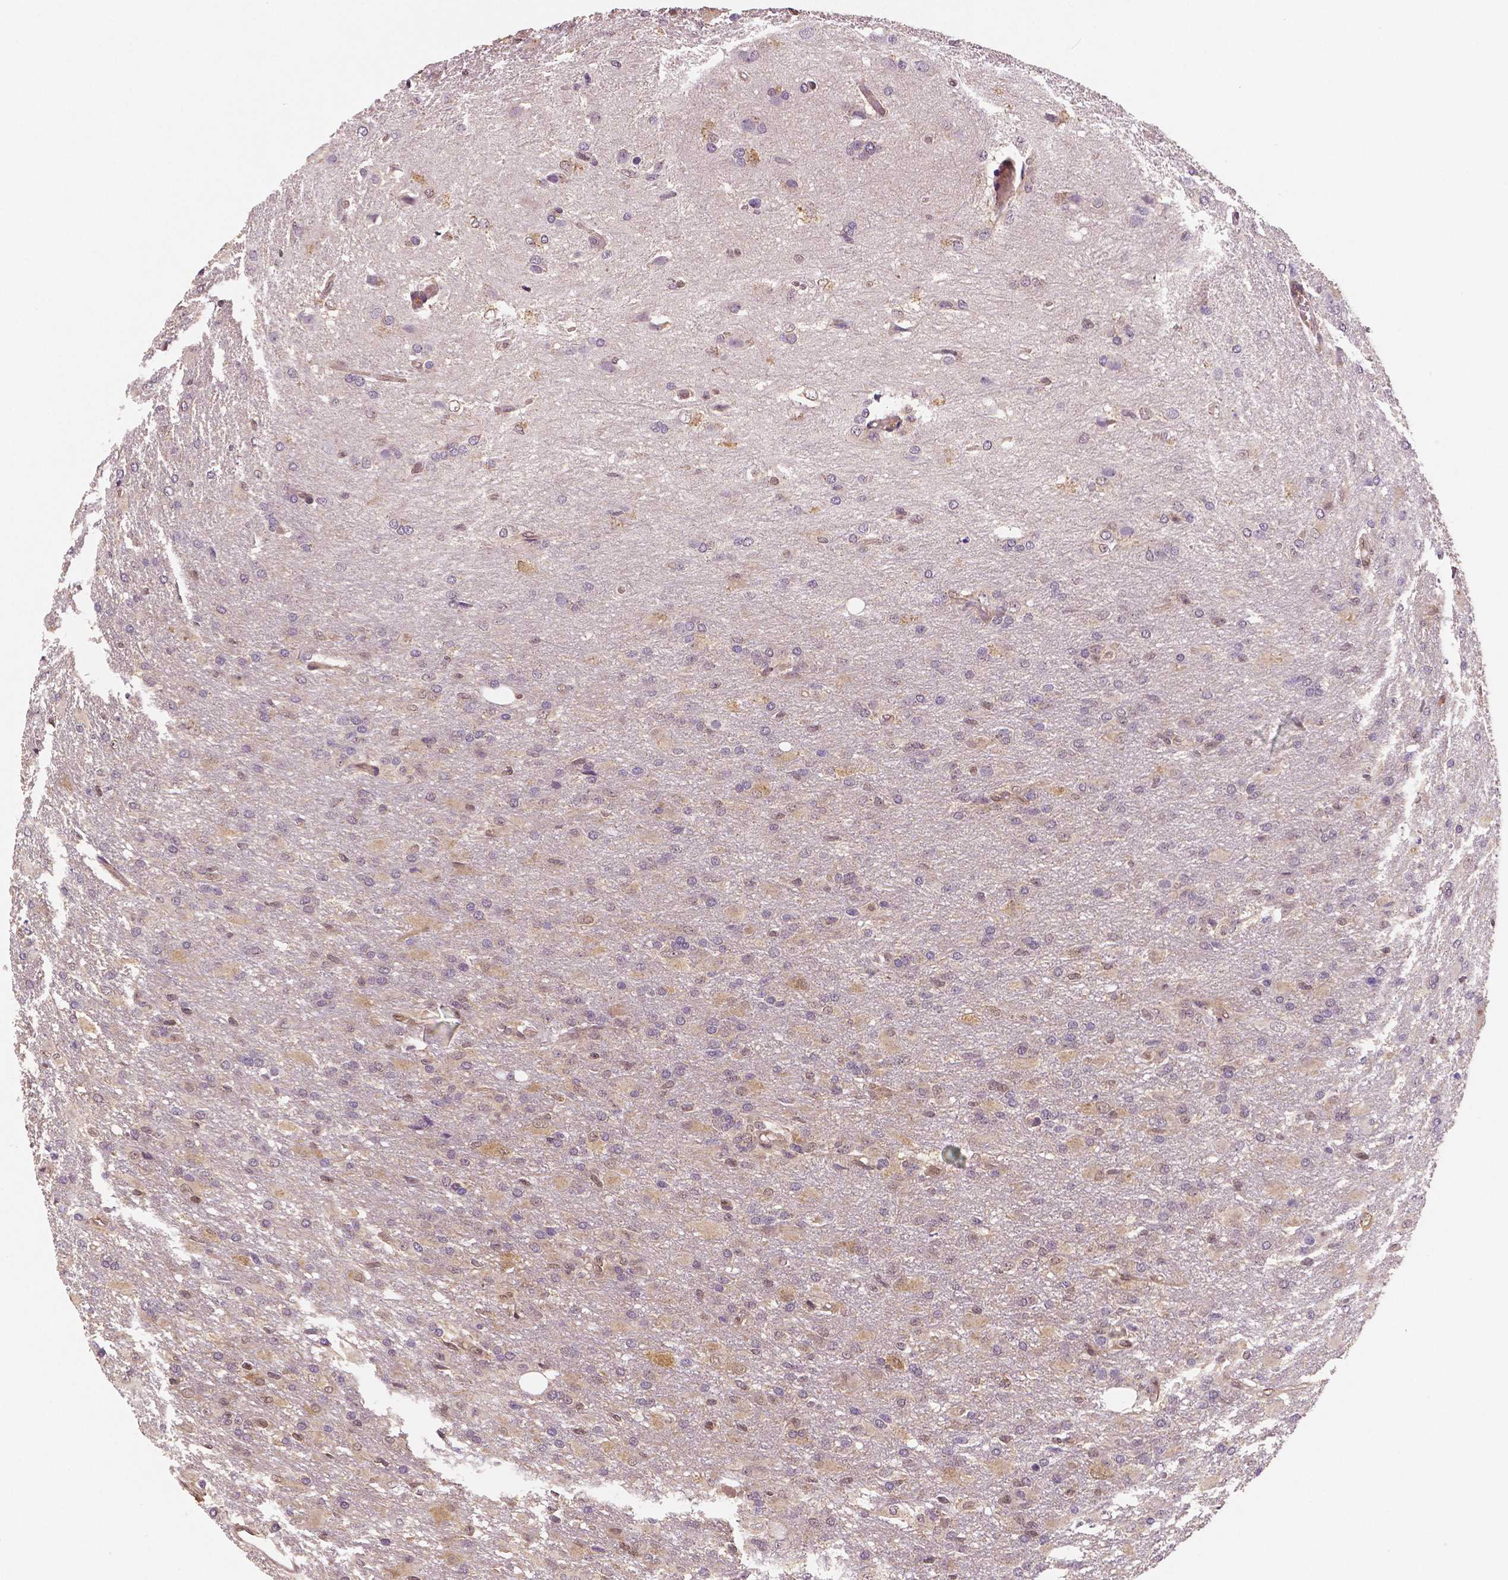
{"staining": {"intensity": "negative", "quantity": "none", "location": "none"}, "tissue": "glioma", "cell_type": "Tumor cells", "image_type": "cancer", "snomed": [{"axis": "morphology", "description": "Glioma, malignant, High grade"}, {"axis": "topography", "description": "Brain"}], "caption": "Tumor cells show no significant expression in malignant glioma (high-grade).", "gene": "STAT3", "patient": {"sex": "male", "age": 68}}